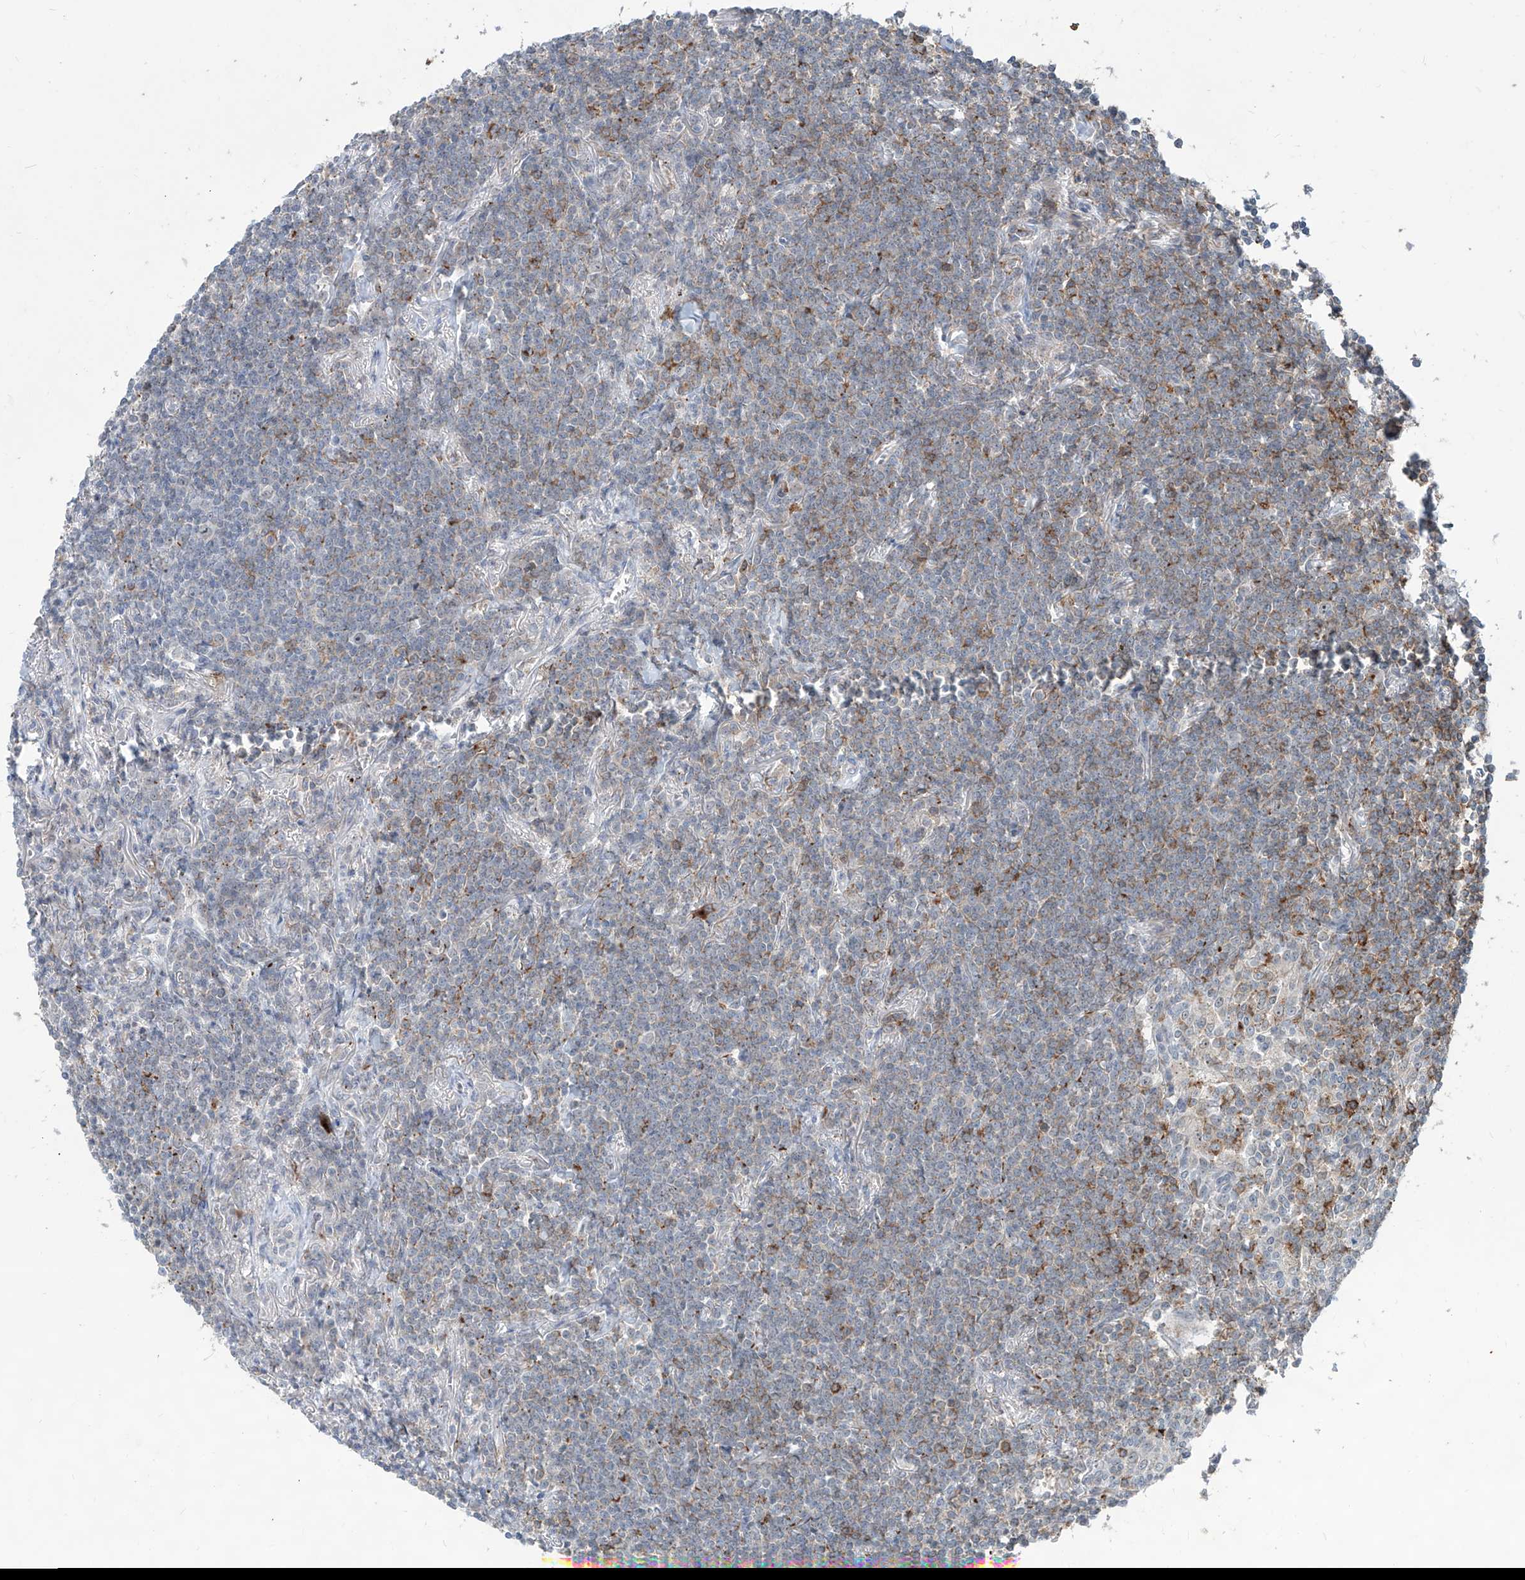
{"staining": {"intensity": "negative", "quantity": "none", "location": "none"}, "tissue": "lymphoma", "cell_type": "Tumor cells", "image_type": "cancer", "snomed": [{"axis": "morphology", "description": "Malignant lymphoma, non-Hodgkin's type, Low grade"}, {"axis": "topography", "description": "Lung"}], "caption": "Lymphoma was stained to show a protein in brown. There is no significant positivity in tumor cells.", "gene": "ZBTB48", "patient": {"sex": "female", "age": 71}}